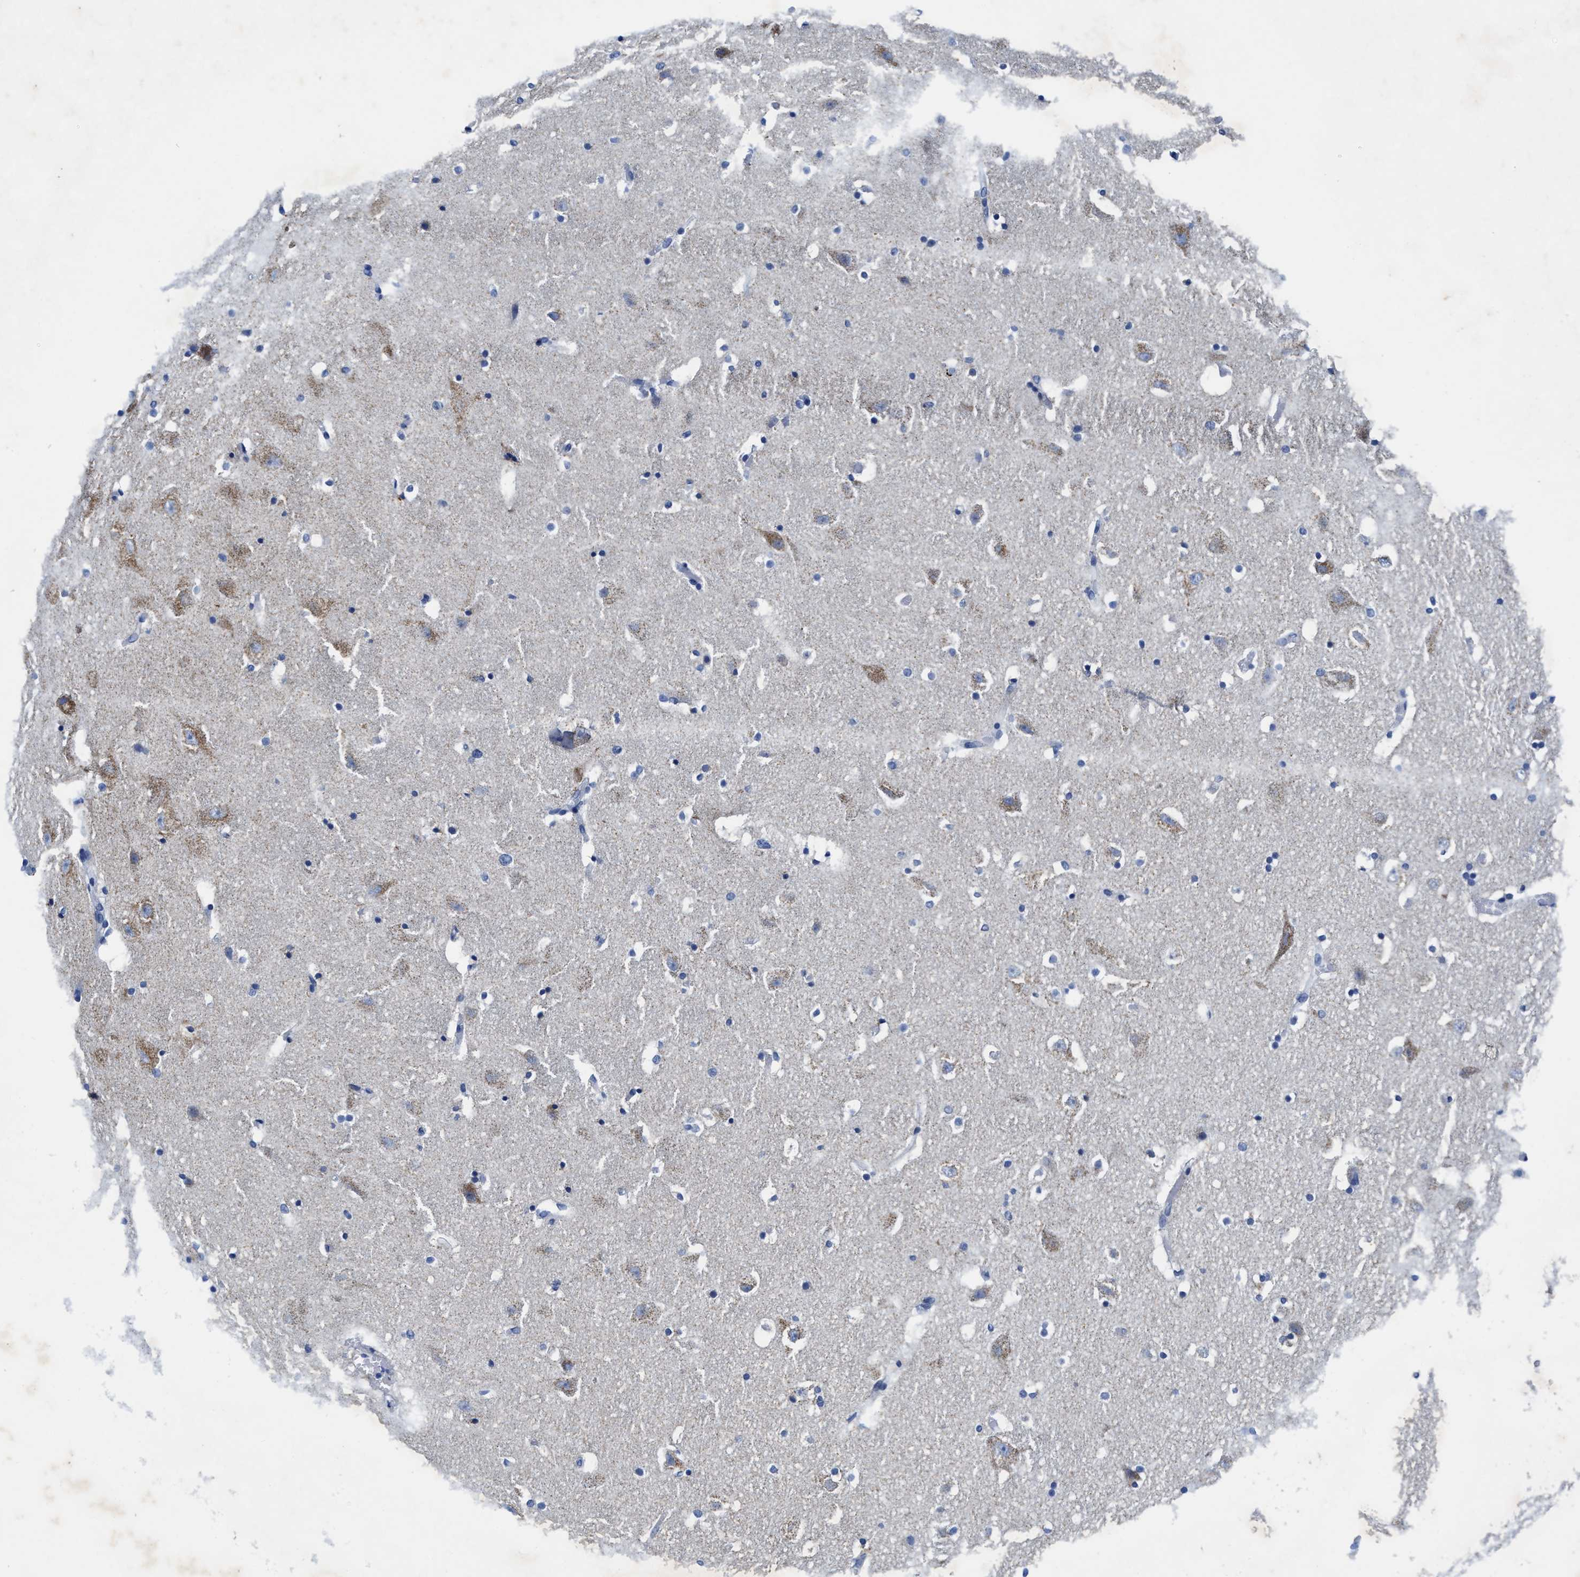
{"staining": {"intensity": "negative", "quantity": "none", "location": "none"}, "tissue": "hippocampus", "cell_type": "Glial cells", "image_type": "normal", "snomed": [{"axis": "morphology", "description": "Normal tissue, NOS"}, {"axis": "topography", "description": "Hippocampus"}], "caption": "Hippocampus was stained to show a protein in brown. There is no significant staining in glial cells. (Stains: DAB (3,3'-diaminobenzidine) immunohistochemistry with hematoxylin counter stain, Microscopy: brightfield microscopy at high magnification).", "gene": "TBRG4", "patient": {"sex": "male", "age": 45}}